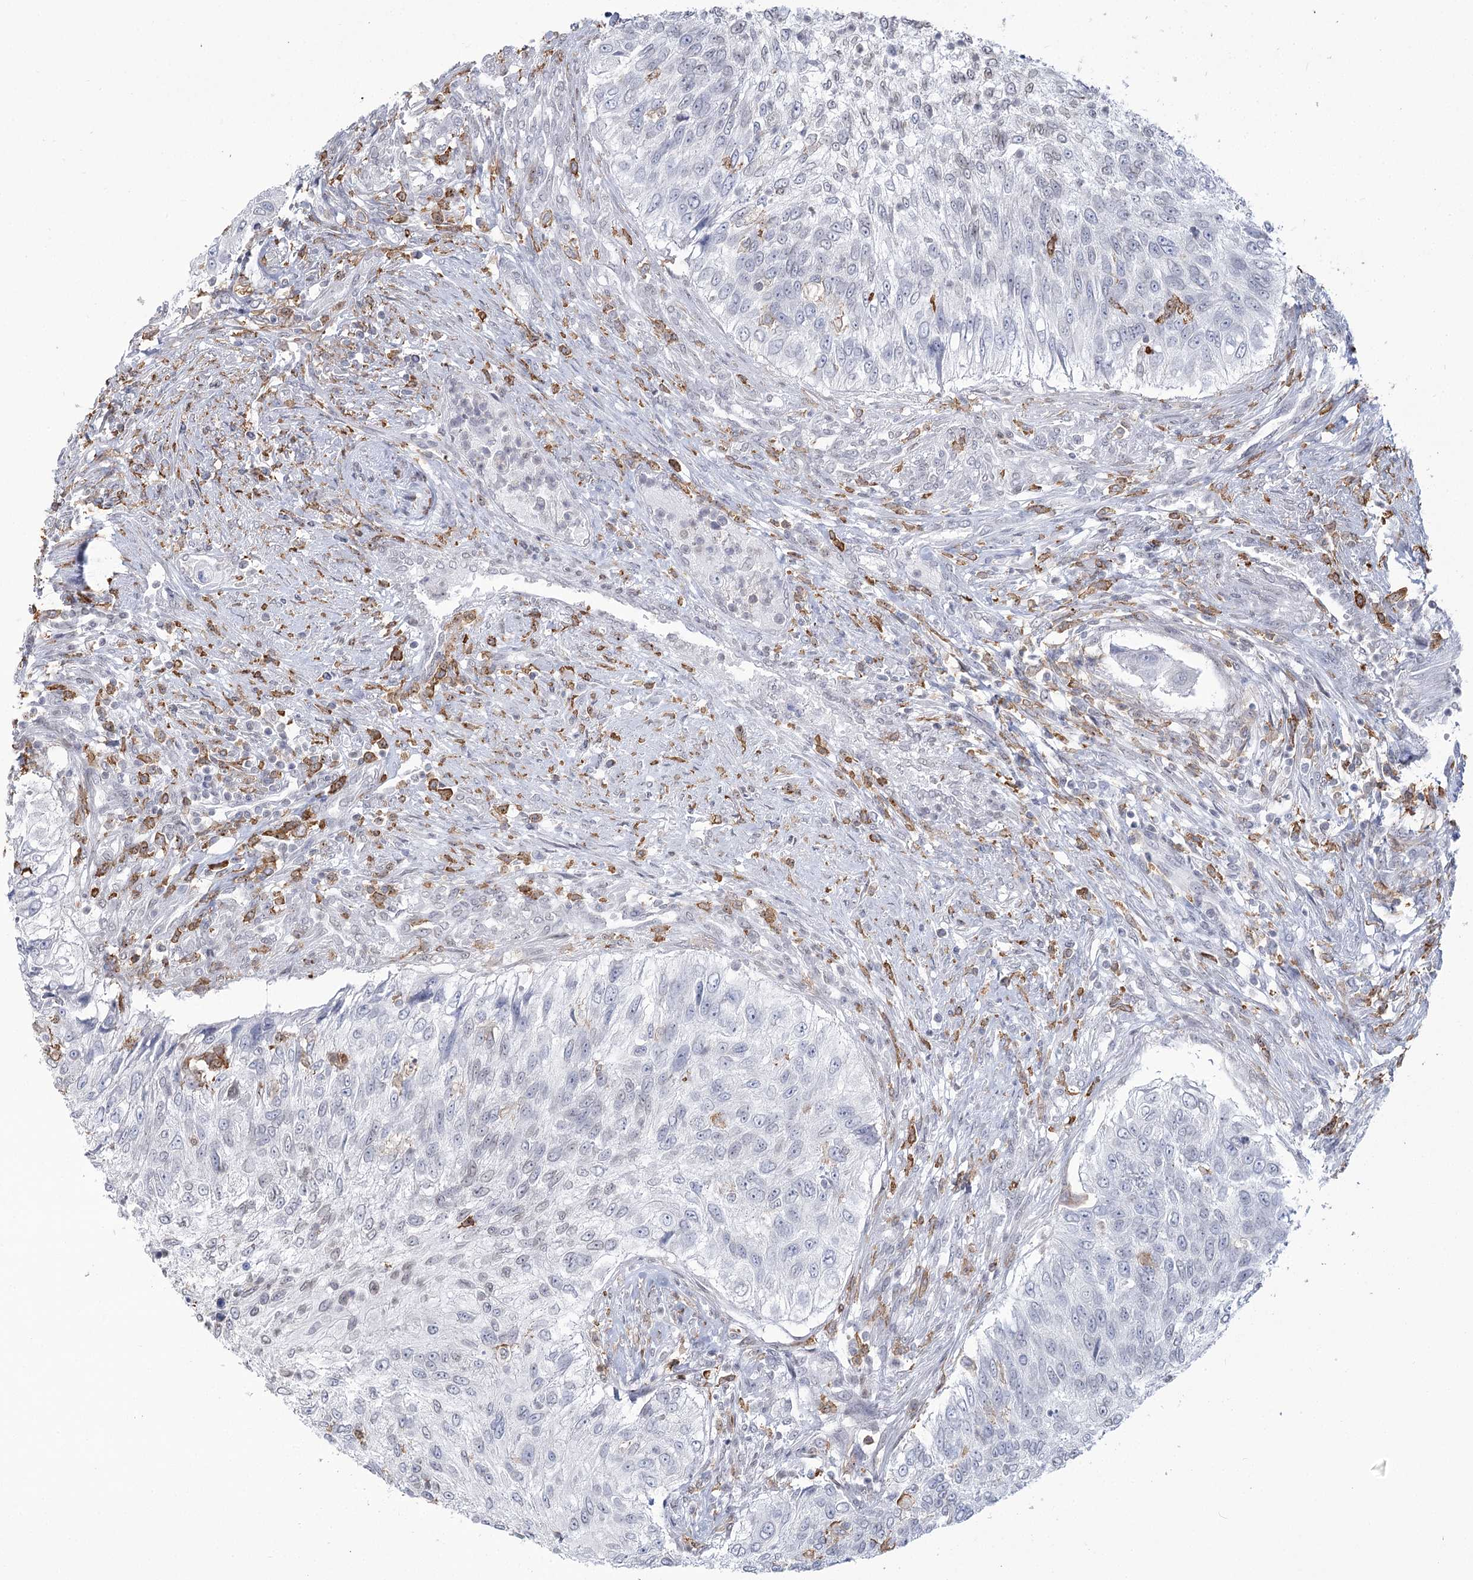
{"staining": {"intensity": "negative", "quantity": "none", "location": "none"}, "tissue": "urothelial cancer", "cell_type": "Tumor cells", "image_type": "cancer", "snomed": [{"axis": "morphology", "description": "Urothelial carcinoma, High grade"}, {"axis": "topography", "description": "Urinary bladder"}], "caption": "Immunohistochemistry (IHC) micrograph of neoplastic tissue: human urothelial cancer stained with DAB reveals no significant protein expression in tumor cells.", "gene": "C11orf1", "patient": {"sex": "female", "age": 60}}